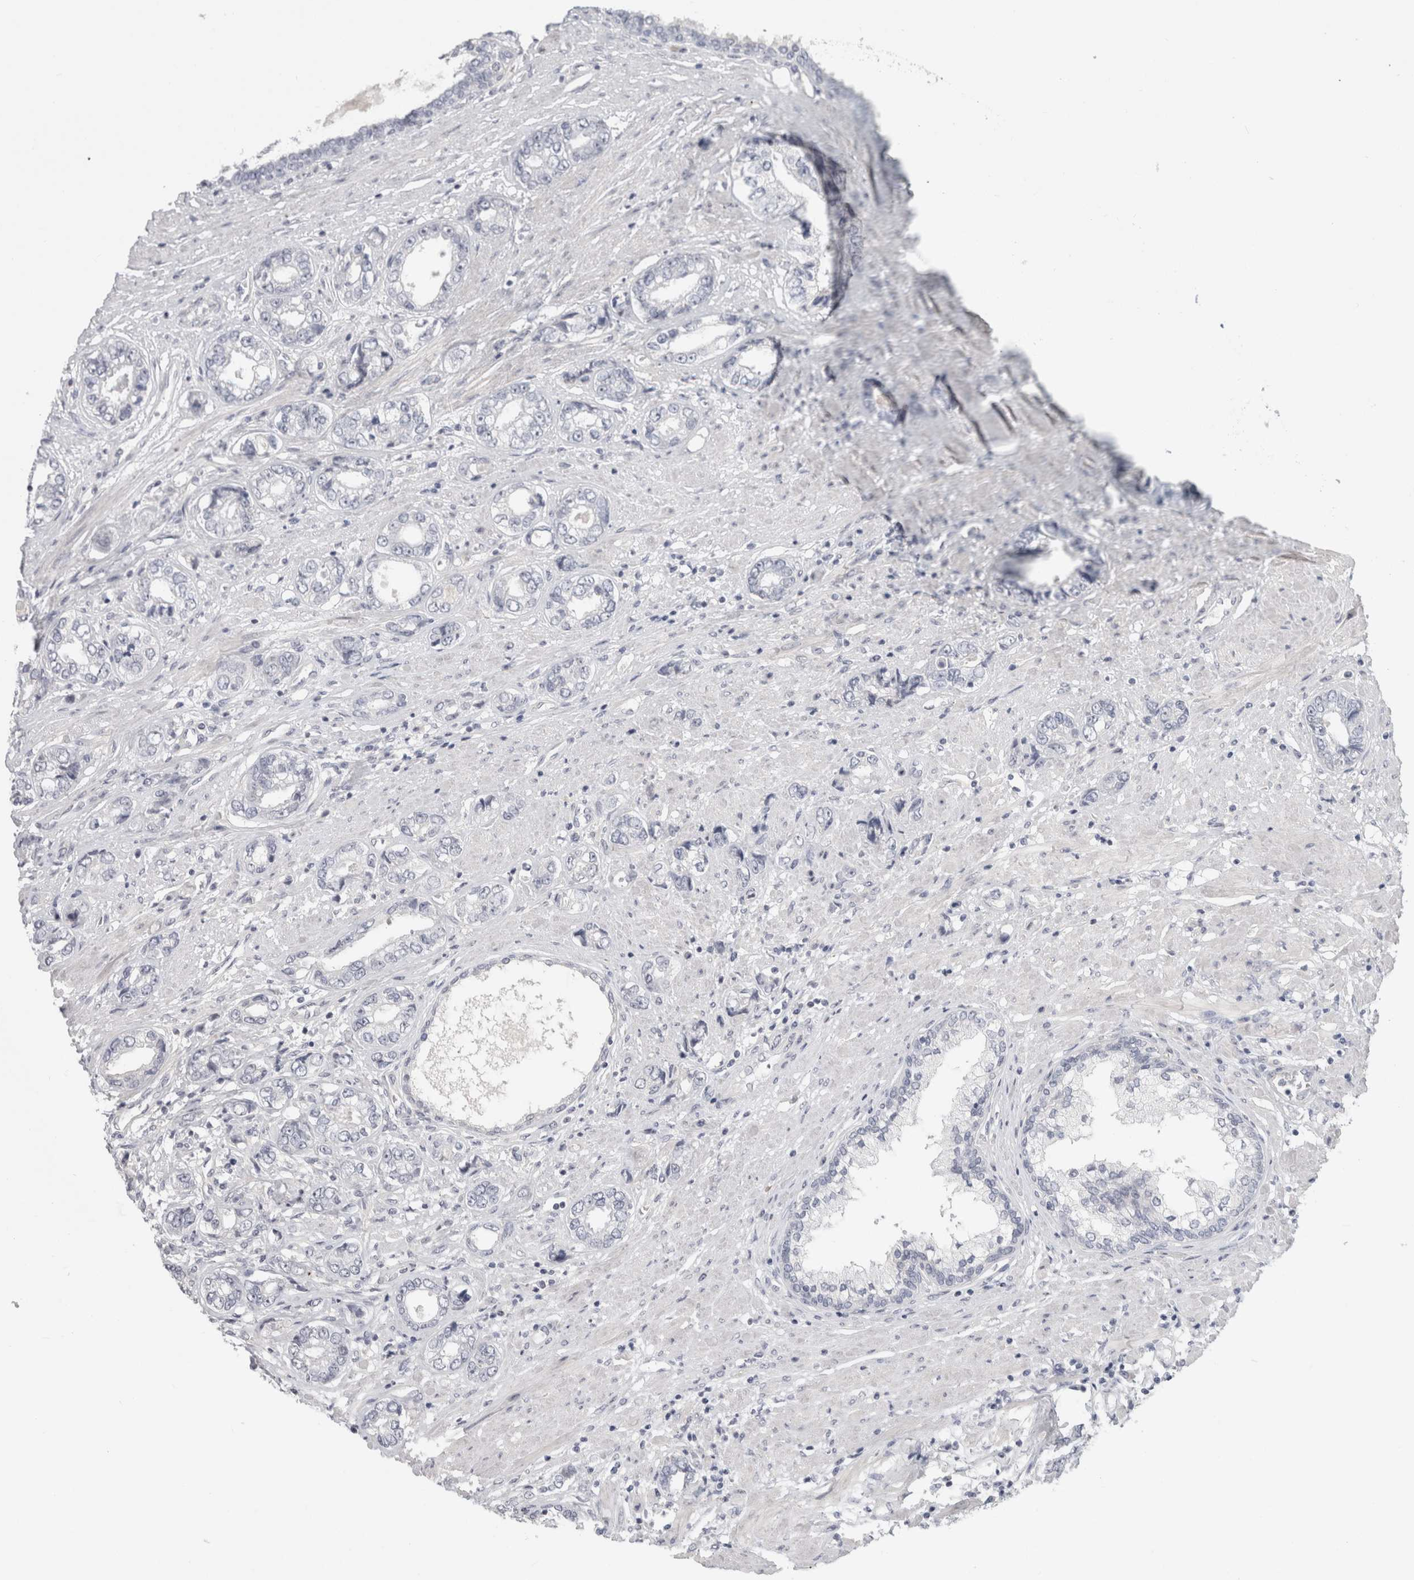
{"staining": {"intensity": "negative", "quantity": "none", "location": "none"}, "tissue": "prostate cancer", "cell_type": "Tumor cells", "image_type": "cancer", "snomed": [{"axis": "morphology", "description": "Adenocarcinoma, High grade"}, {"axis": "topography", "description": "Prostate"}], "caption": "Human high-grade adenocarcinoma (prostate) stained for a protein using immunohistochemistry shows no staining in tumor cells.", "gene": "FMR1NB", "patient": {"sex": "male", "age": 61}}